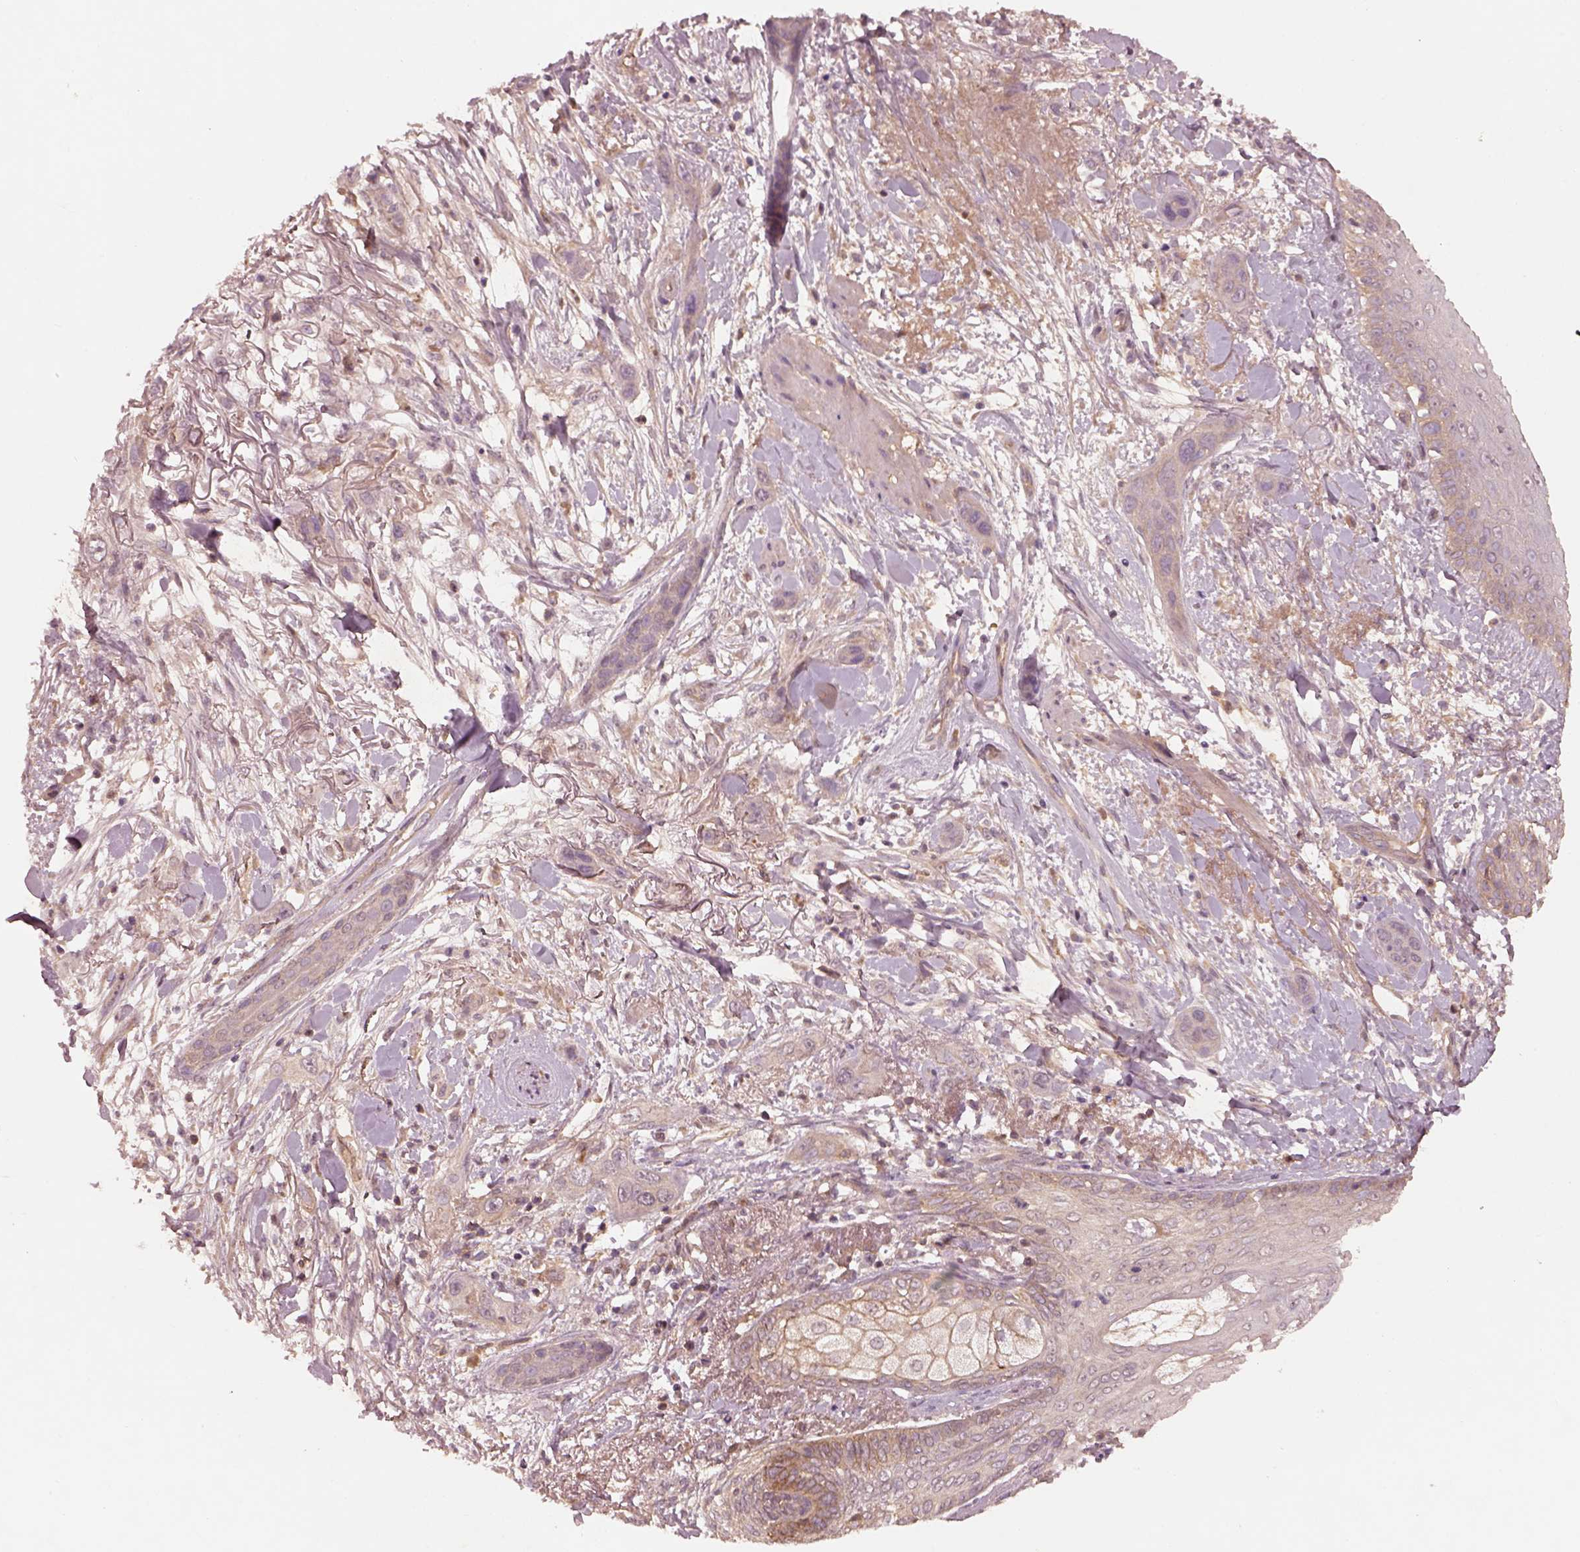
{"staining": {"intensity": "weak", "quantity": ">75%", "location": "cytoplasmic/membranous"}, "tissue": "skin cancer", "cell_type": "Tumor cells", "image_type": "cancer", "snomed": [{"axis": "morphology", "description": "Squamous cell carcinoma, NOS"}, {"axis": "topography", "description": "Skin"}], "caption": "Weak cytoplasmic/membranous protein expression is seen in about >75% of tumor cells in skin cancer (squamous cell carcinoma).", "gene": "FAM234A", "patient": {"sex": "male", "age": 79}}